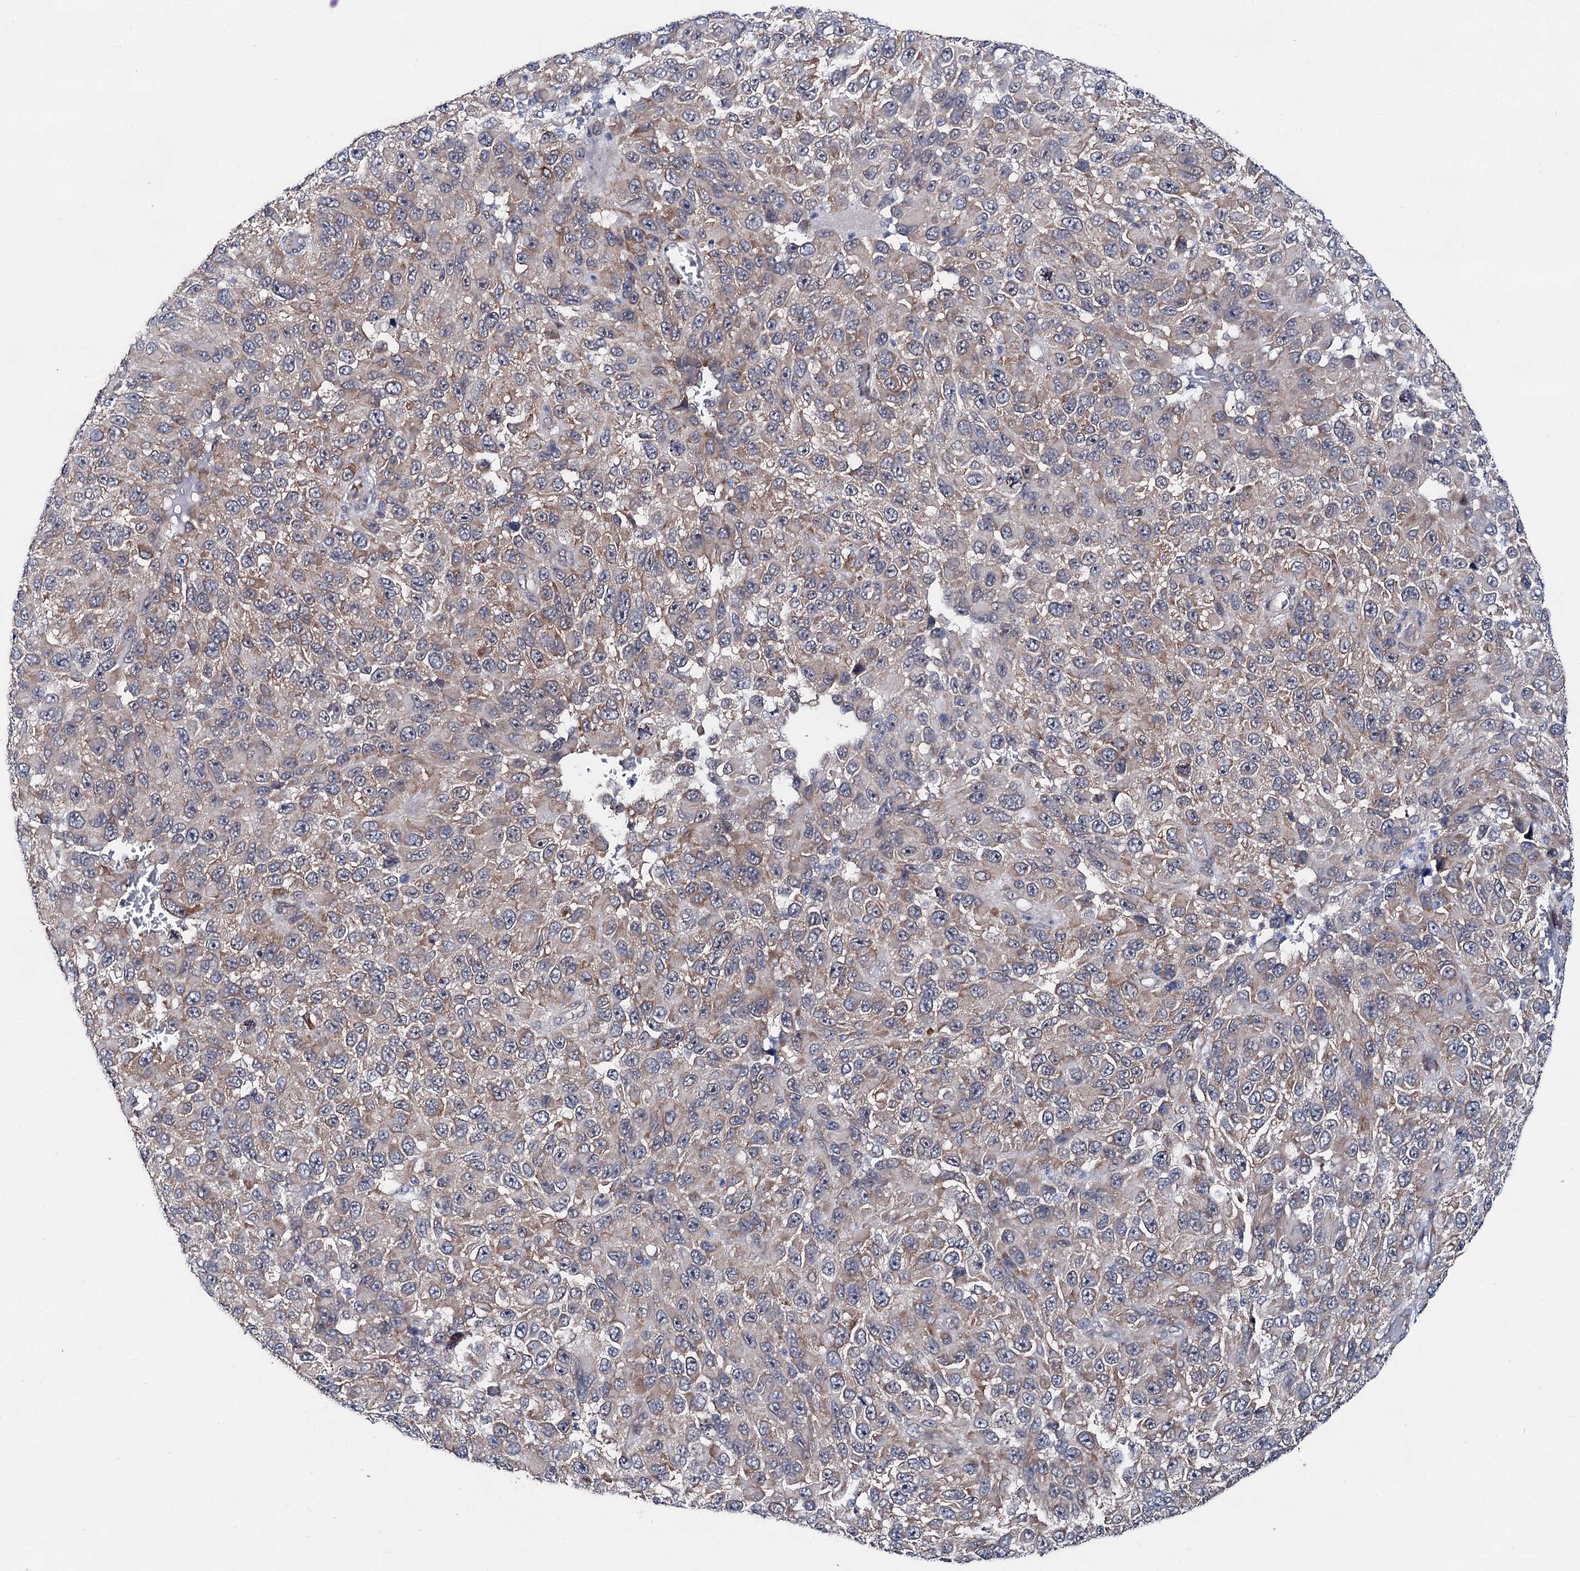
{"staining": {"intensity": "weak", "quantity": "25%-75%", "location": "cytoplasmic/membranous"}, "tissue": "melanoma", "cell_type": "Tumor cells", "image_type": "cancer", "snomed": [{"axis": "morphology", "description": "Malignant melanoma, NOS"}, {"axis": "topography", "description": "Skin"}], "caption": "Melanoma stained with immunohistochemistry (IHC) reveals weak cytoplasmic/membranous staining in about 25%-75% of tumor cells.", "gene": "CAPRIN2", "patient": {"sex": "female", "age": 96}}